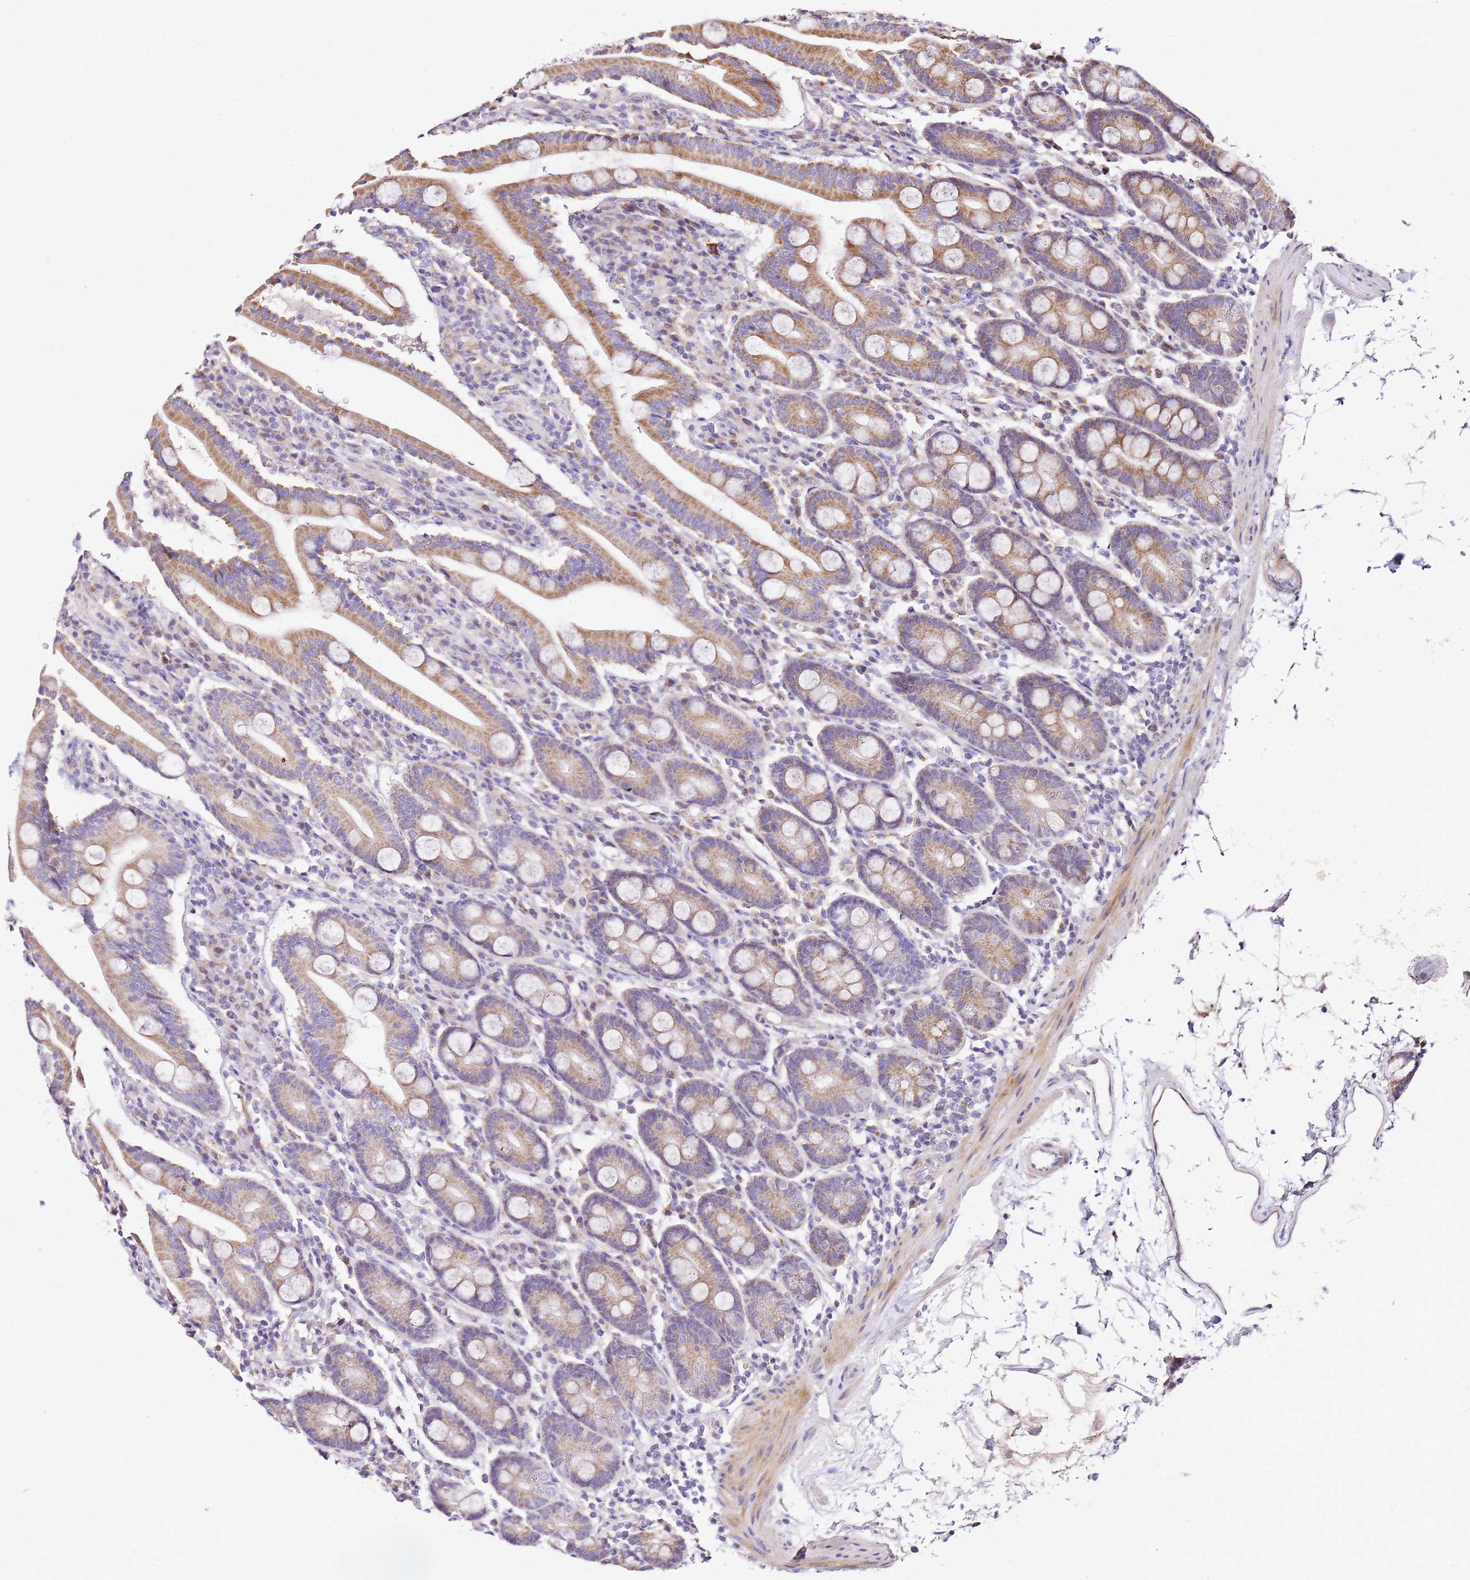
{"staining": {"intensity": "moderate", "quantity": "25%-75%", "location": "cytoplasmic/membranous"}, "tissue": "duodenum", "cell_type": "Glandular cells", "image_type": "normal", "snomed": [{"axis": "morphology", "description": "Normal tissue, NOS"}, {"axis": "topography", "description": "Duodenum"}], "caption": "Moderate cytoplasmic/membranous protein staining is seen in about 25%-75% of glandular cells in duodenum.", "gene": "OR2B11", "patient": {"sex": "male", "age": 35}}